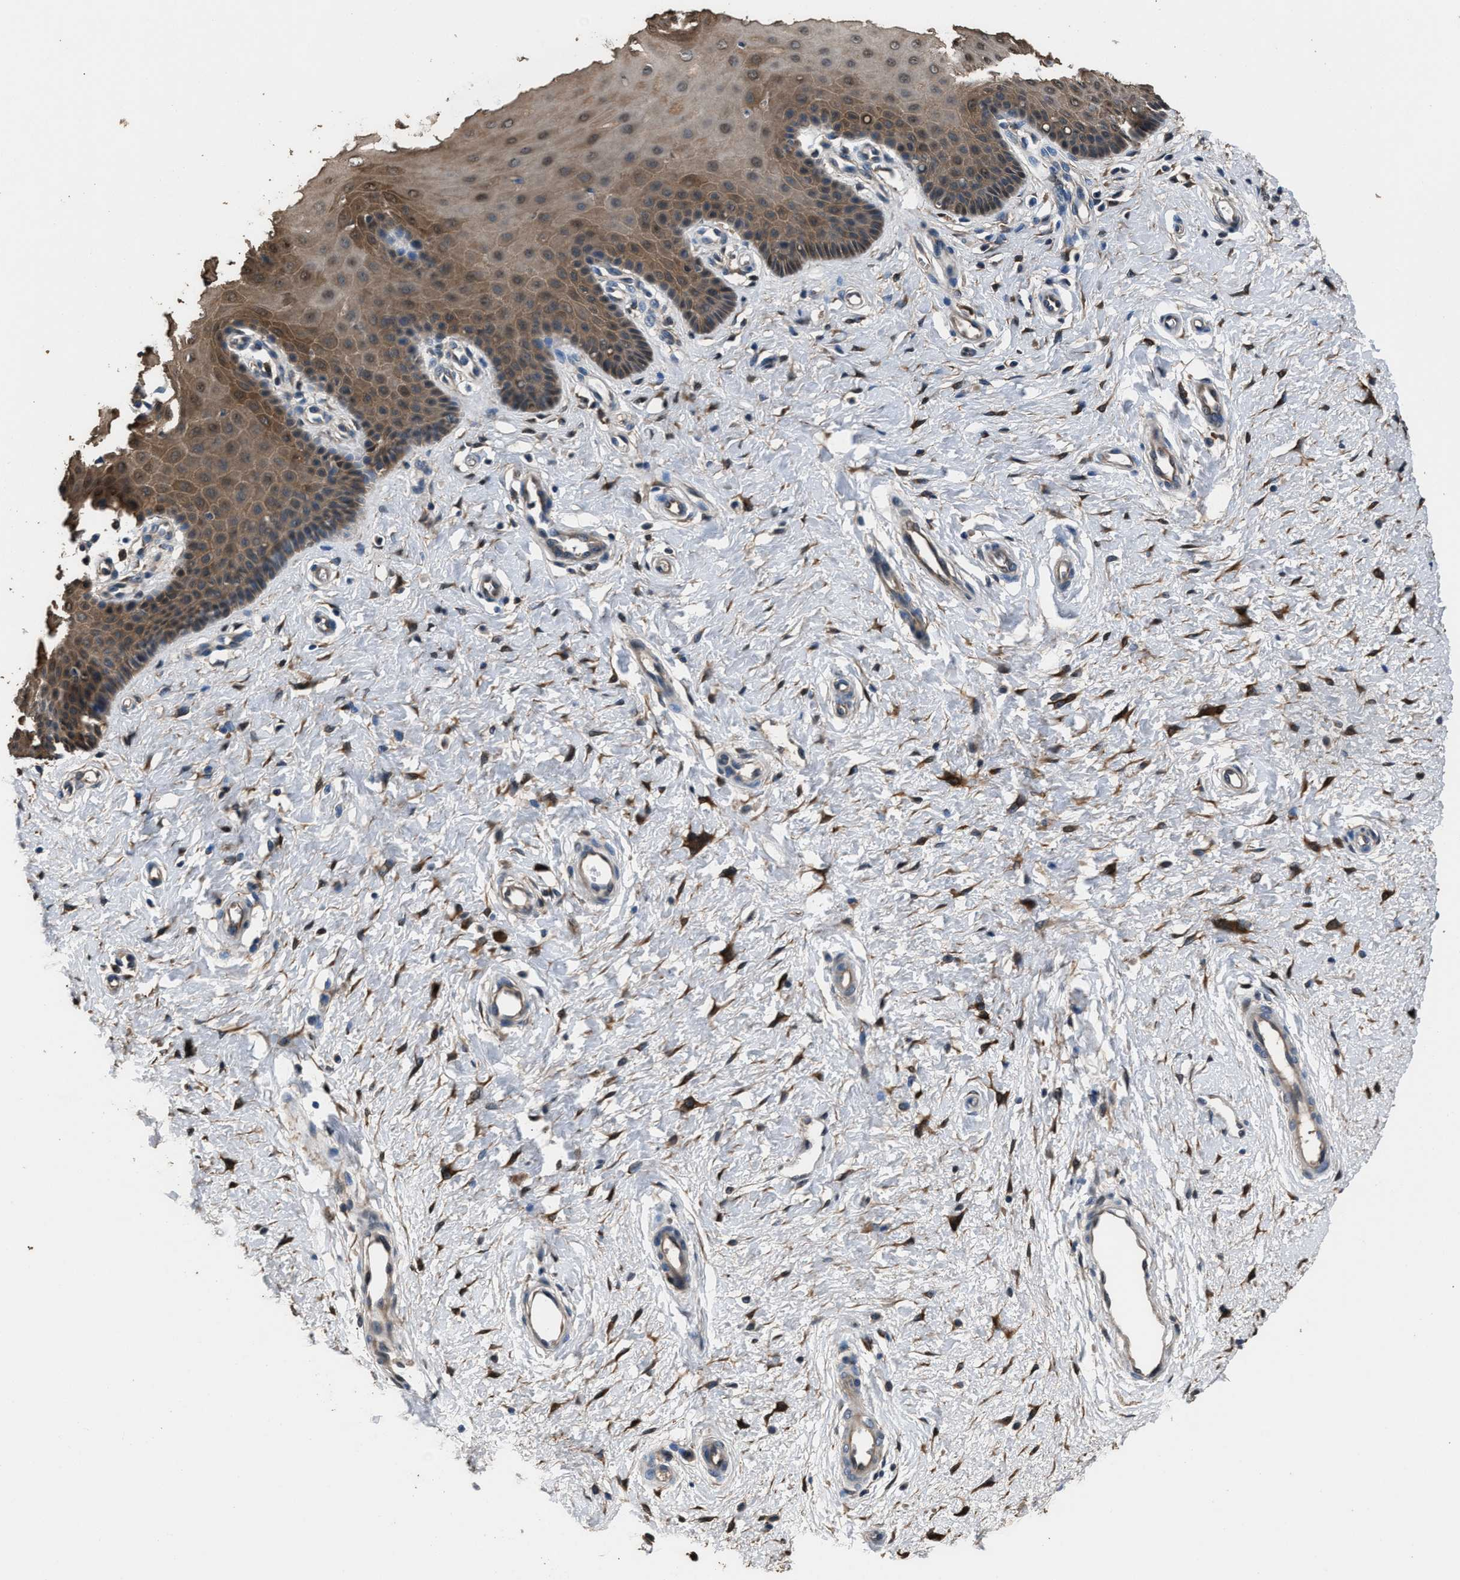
{"staining": {"intensity": "moderate", "quantity": ">75%", "location": "cytoplasmic/membranous,nuclear"}, "tissue": "cervix", "cell_type": "Squamous epithelial cells", "image_type": "normal", "snomed": [{"axis": "morphology", "description": "Normal tissue, NOS"}, {"axis": "topography", "description": "Cervix"}], "caption": "Cervix stained with a brown dye displays moderate cytoplasmic/membranous,nuclear positive staining in approximately >75% of squamous epithelial cells.", "gene": "GSTP1", "patient": {"sex": "female", "age": 55}}